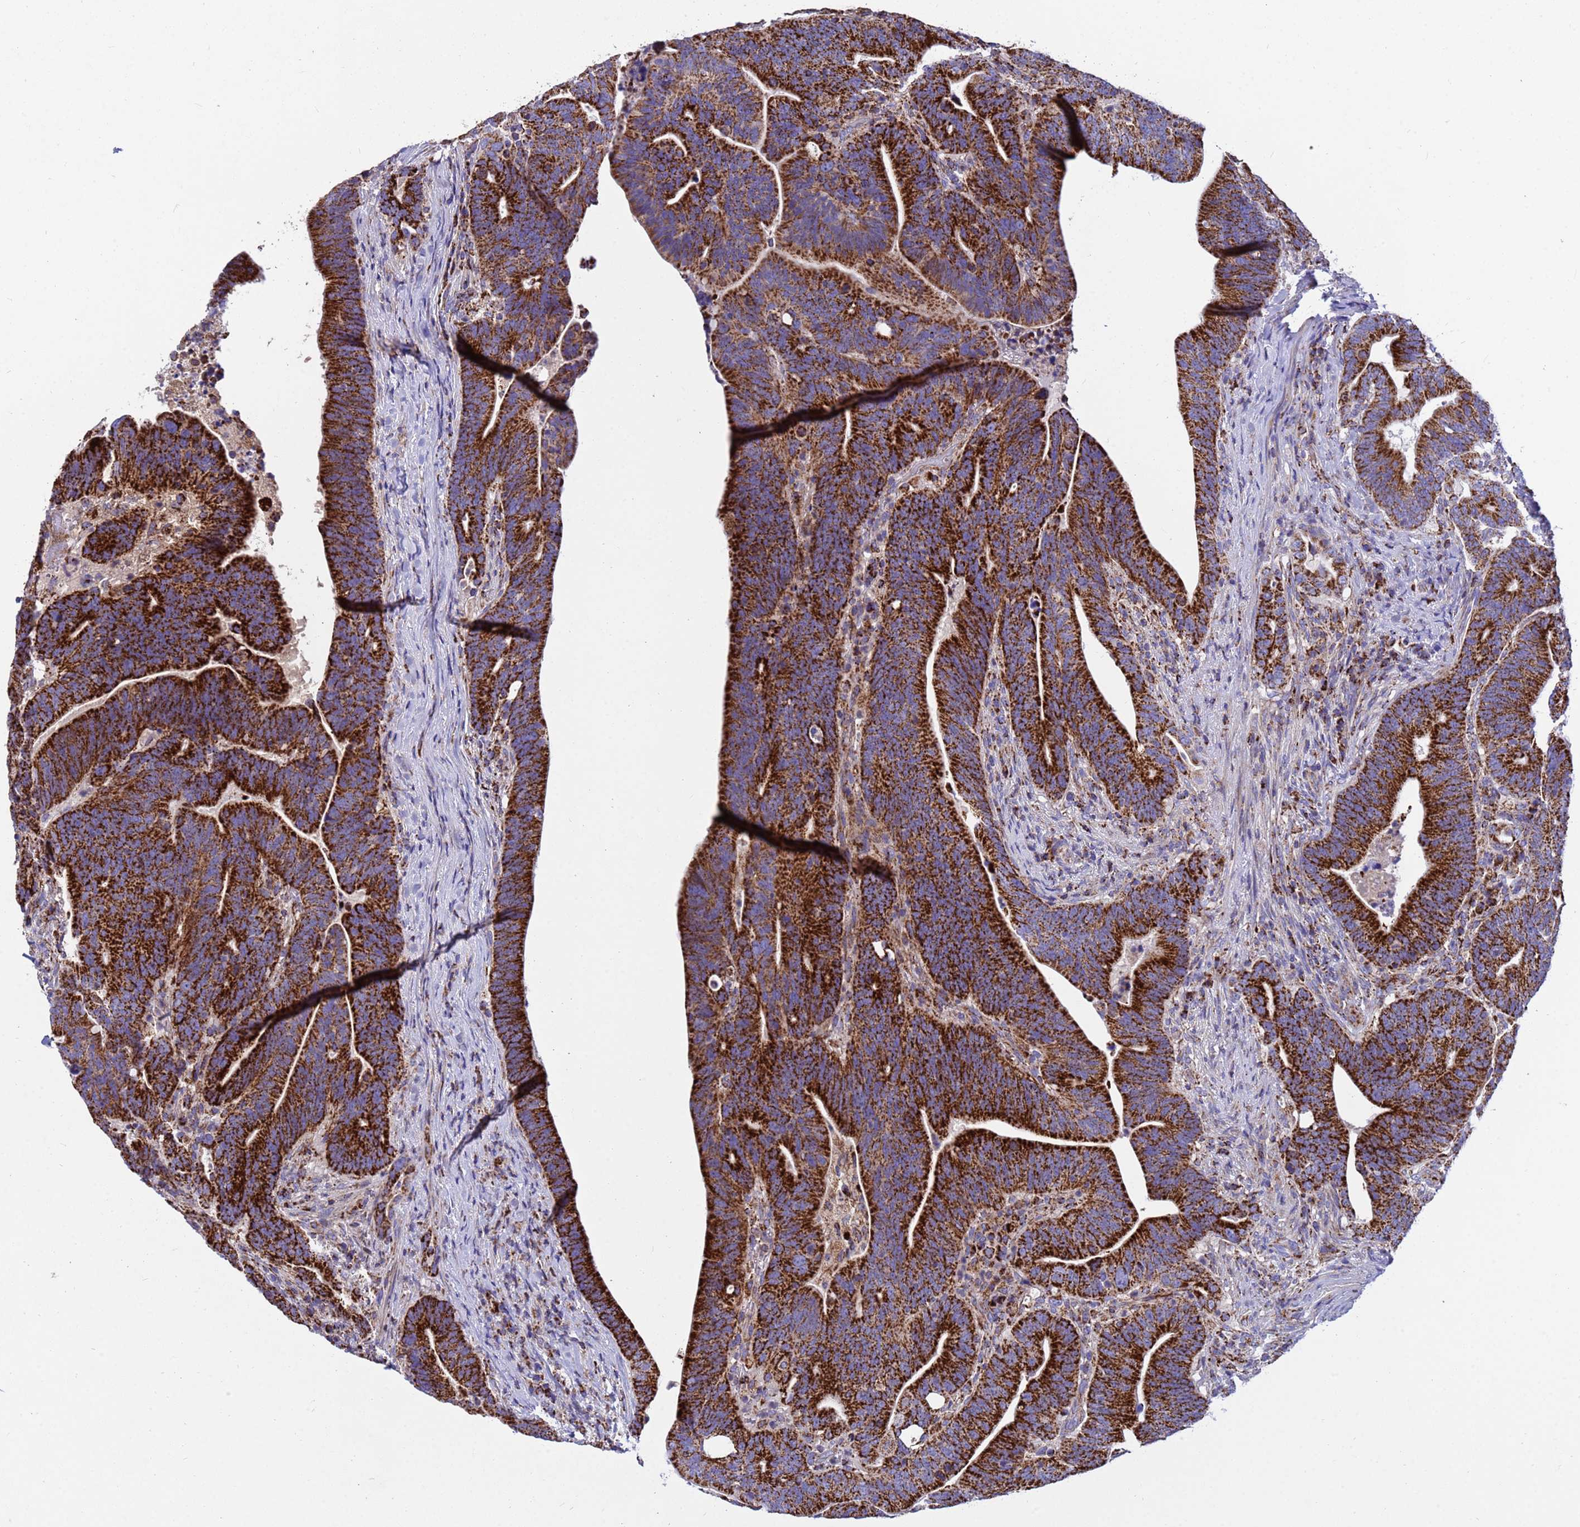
{"staining": {"intensity": "strong", "quantity": ">75%", "location": "cytoplasmic/membranous"}, "tissue": "colorectal cancer", "cell_type": "Tumor cells", "image_type": "cancer", "snomed": [{"axis": "morphology", "description": "Adenocarcinoma, NOS"}, {"axis": "topography", "description": "Colon"}], "caption": "DAB (3,3'-diaminobenzidine) immunohistochemical staining of colorectal cancer shows strong cytoplasmic/membranous protein staining in about >75% of tumor cells.", "gene": "TUBGCP3", "patient": {"sex": "female", "age": 66}}